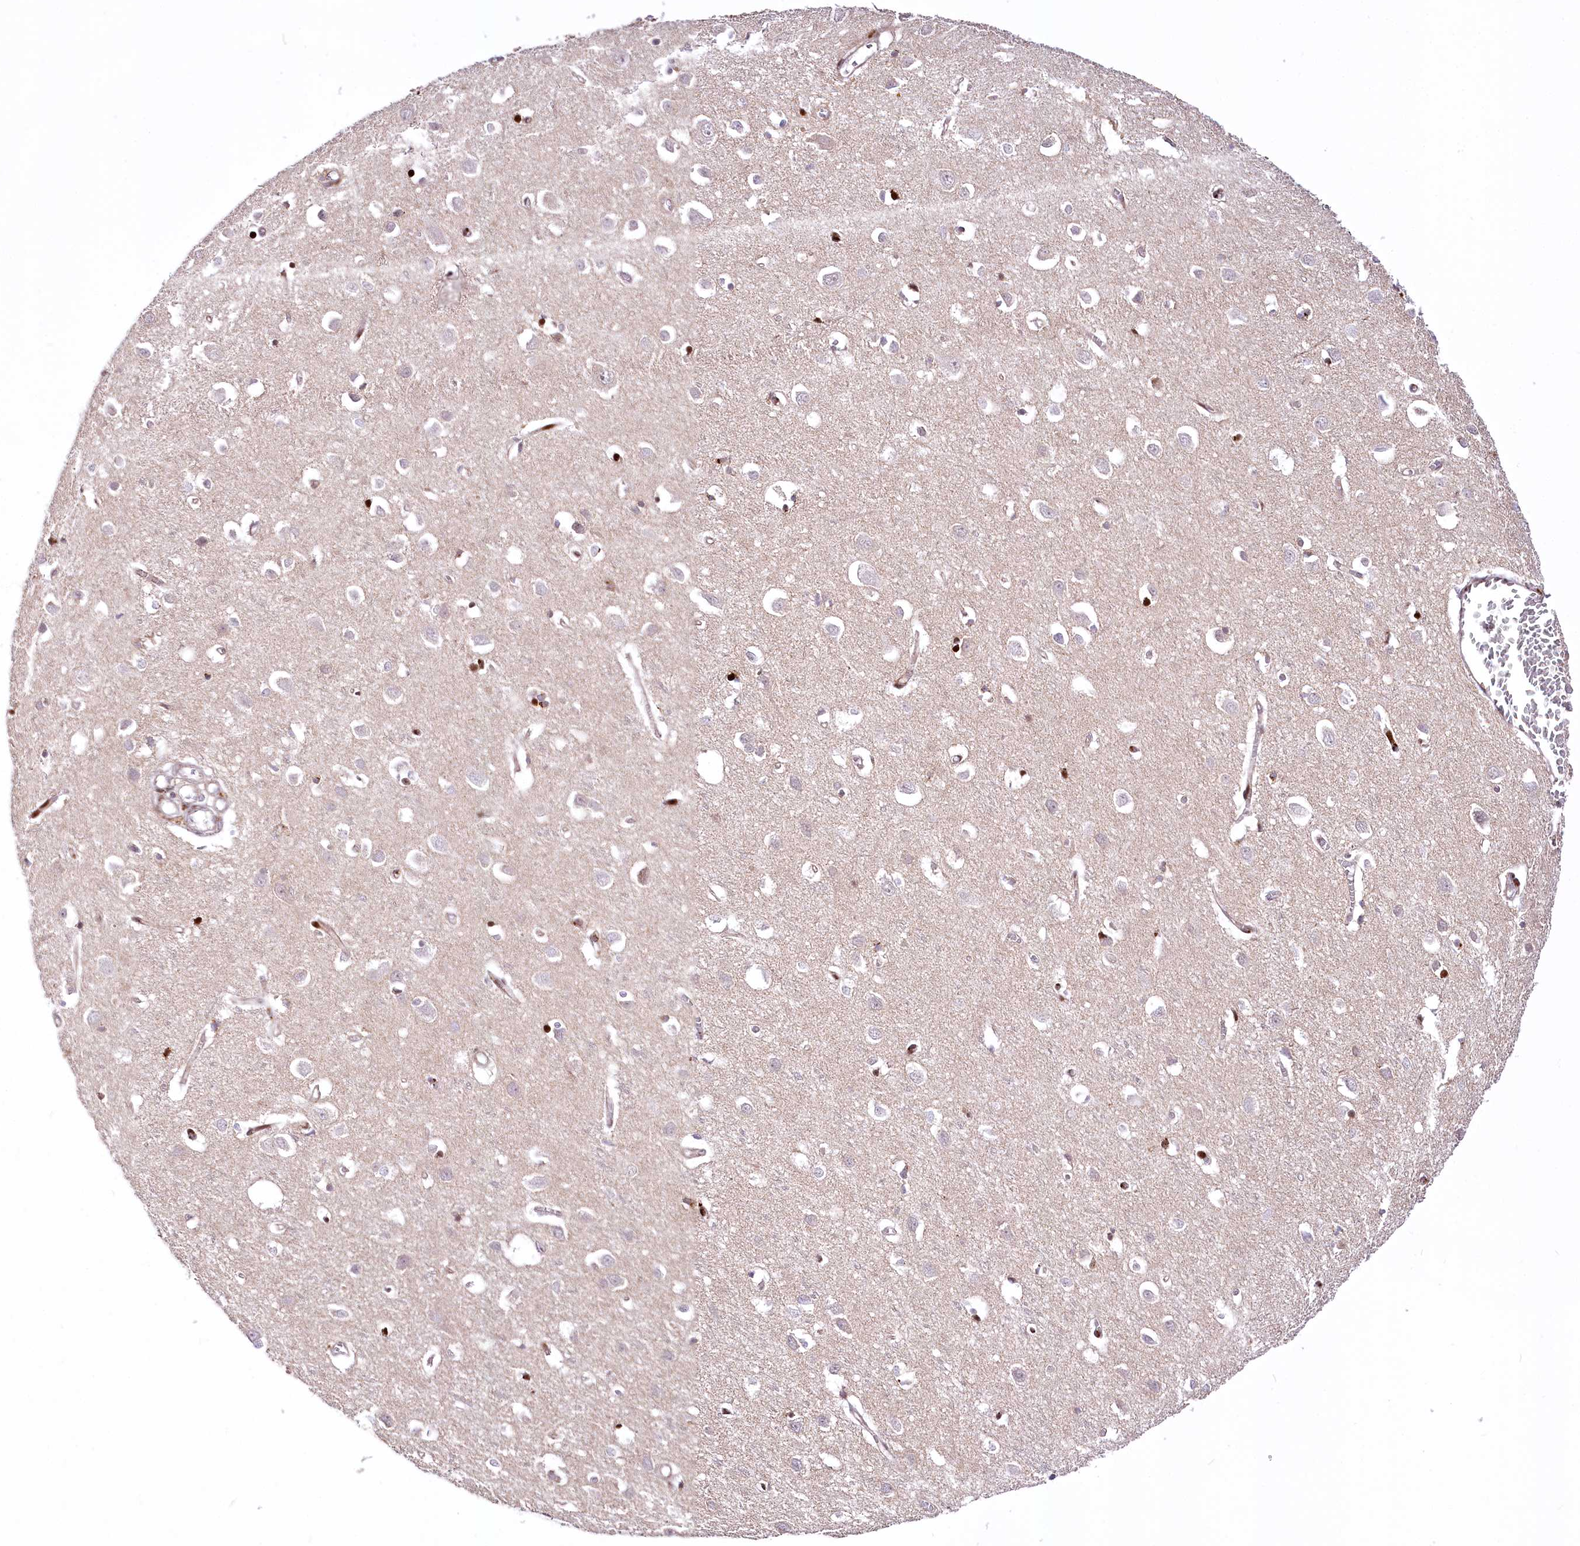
{"staining": {"intensity": "moderate", "quantity": "25%-75%", "location": "nuclear"}, "tissue": "cerebral cortex", "cell_type": "Endothelial cells", "image_type": "normal", "snomed": [{"axis": "morphology", "description": "Normal tissue, NOS"}, {"axis": "topography", "description": "Cerebral cortex"}], "caption": "The histopathology image displays immunohistochemical staining of unremarkable cerebral cortex. There is moderate nuclear positivity is identified in approximately 25%-75% of endothelial cells. Immunohistochemistry stains the protein of interest in brown and the nuclei are stained blue.", "gene": "ZFYVE27", "patient": {"sex": "female", "age": 64}}